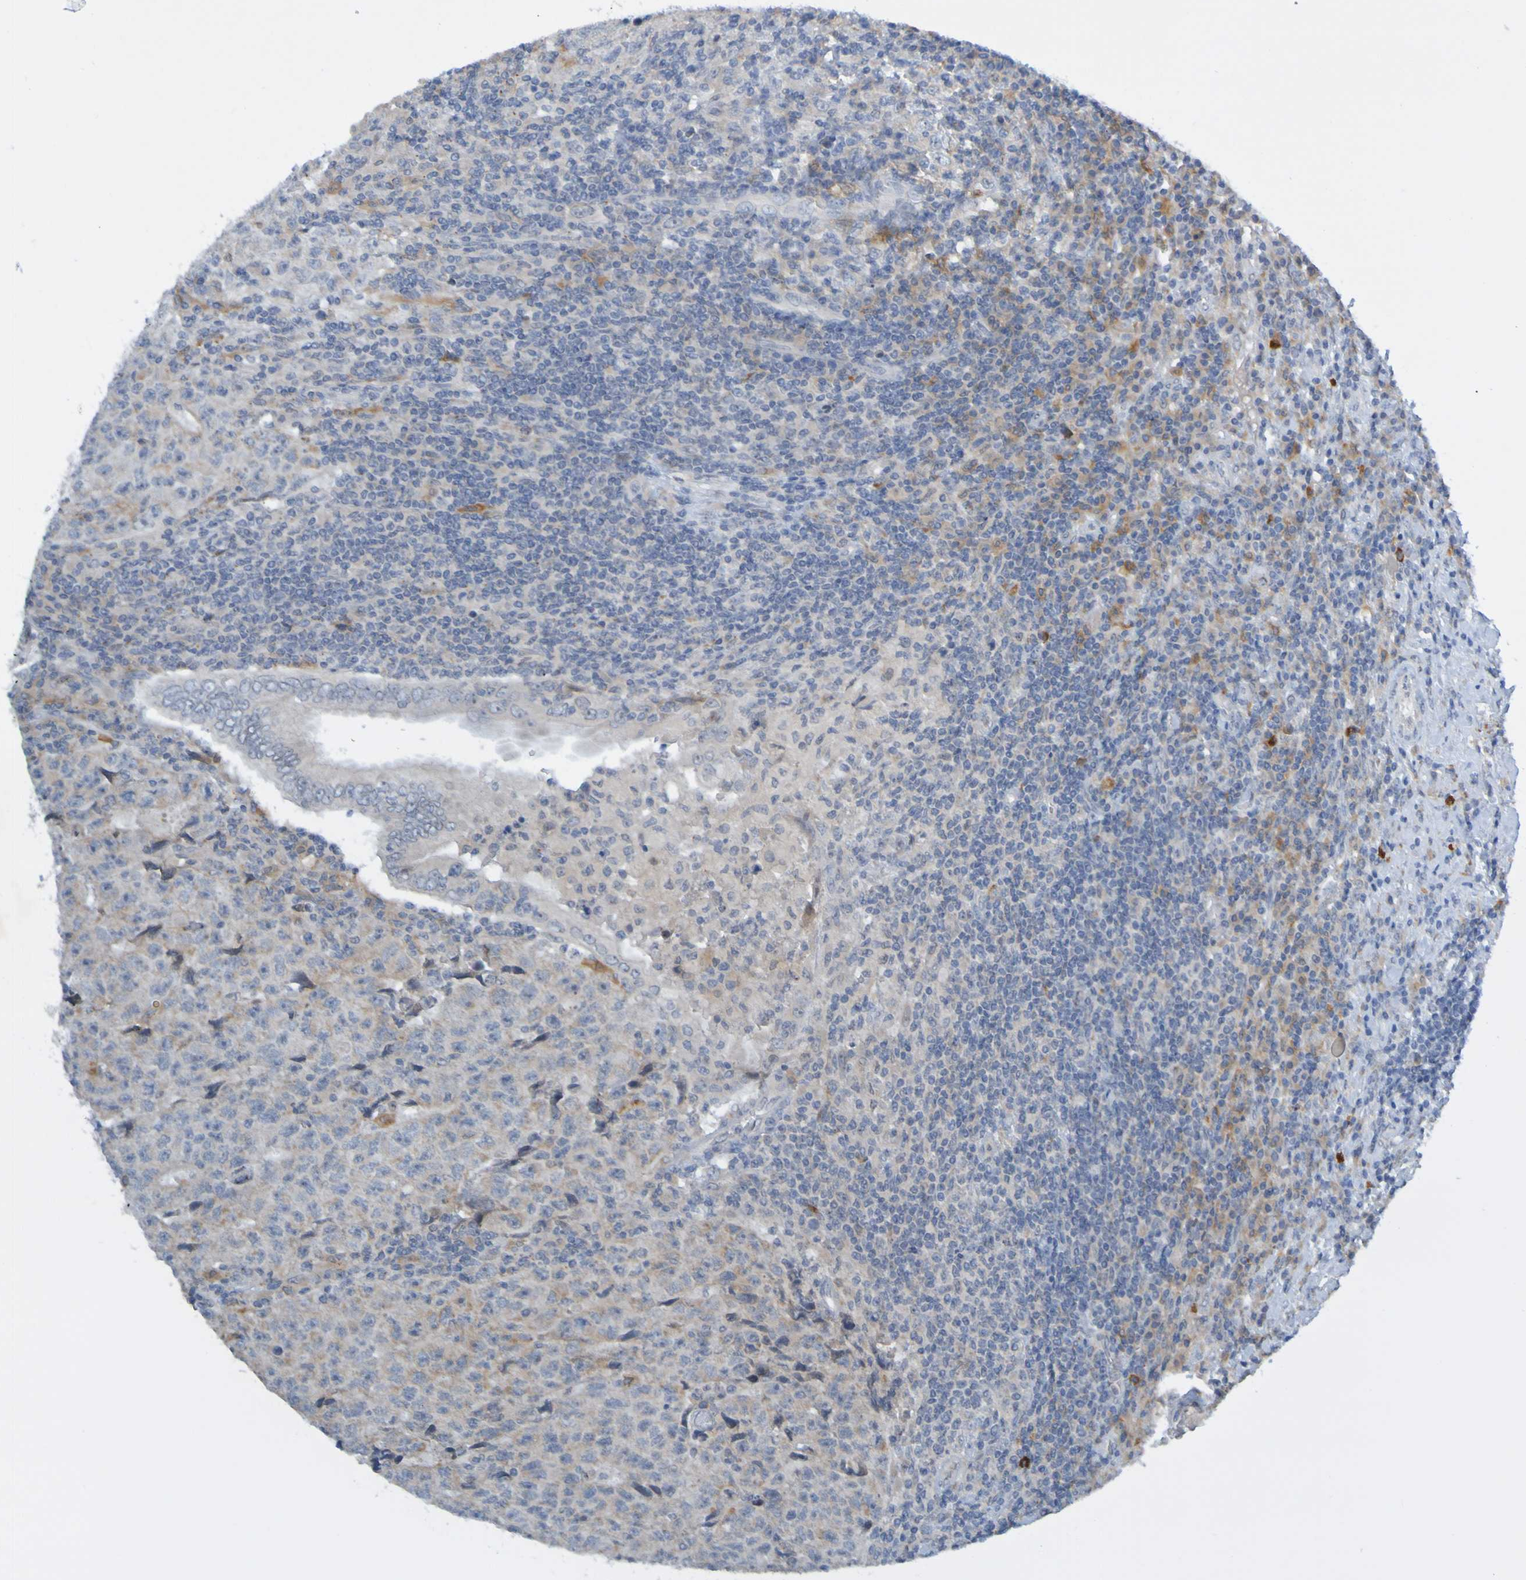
{"staining": {"intensity": "weak", "quantity": "25%-75%", "location": "cytoplasmic/membranous"}, "tissue": "testis cancer", "cell_type": "Tumor cells", "image_type": "cancer", "snomed": [{"axis": "morphology", "description": "Necrosis, NOS"}, {"axis": "morphology", "description": "Carcinoma, Embryonal, NOS"}, {"axis": "topography", "description": "Testis"}], "caption": "Protein staining of testis cancer tissue displays weak cytoplasmic/membranous expression in about 25%-75% of tumor cells. Nuclei are stained in blue.", "gene": "LILRB5", "patient": {"sex": "male", "age": 19}}